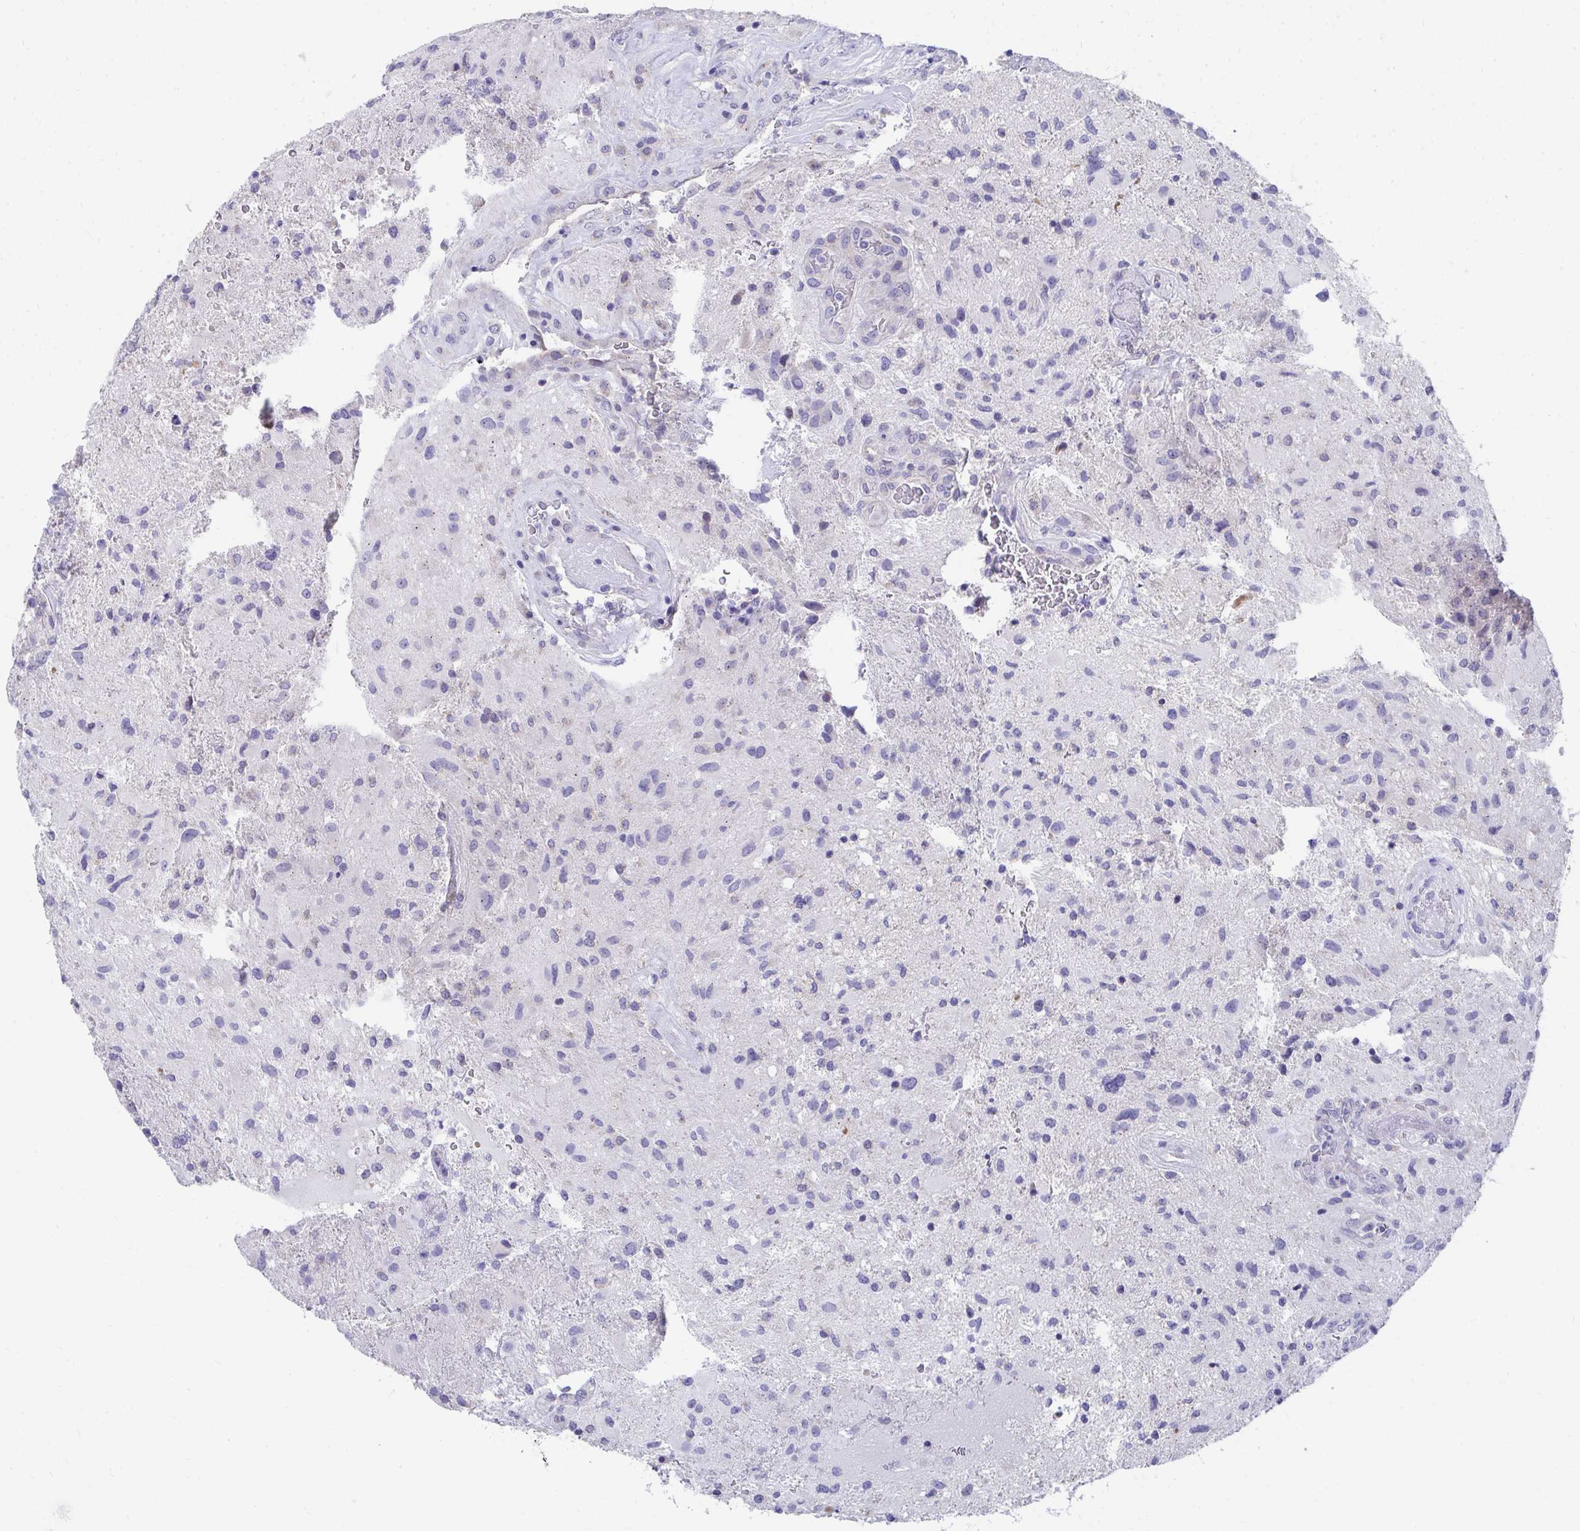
{"staining": {"intensity": "negative", "quantity": "none", "location": "none"}, "tissue": "glioma", "cell_type": "Tumor cells", "image_type": "cancer", "snomed": [{"axis": "morphology", "description": "Glioma, malignant, High grade"}, {"axis": "topography", "description": "Brain"}], "caption": "The IHC photomicrograph has no significant positivity in tumor cells of malignant glioma (high-grade) tissue.", "gene": "TMPRSS2", "patient": {"sex": "male", "age": 53}}